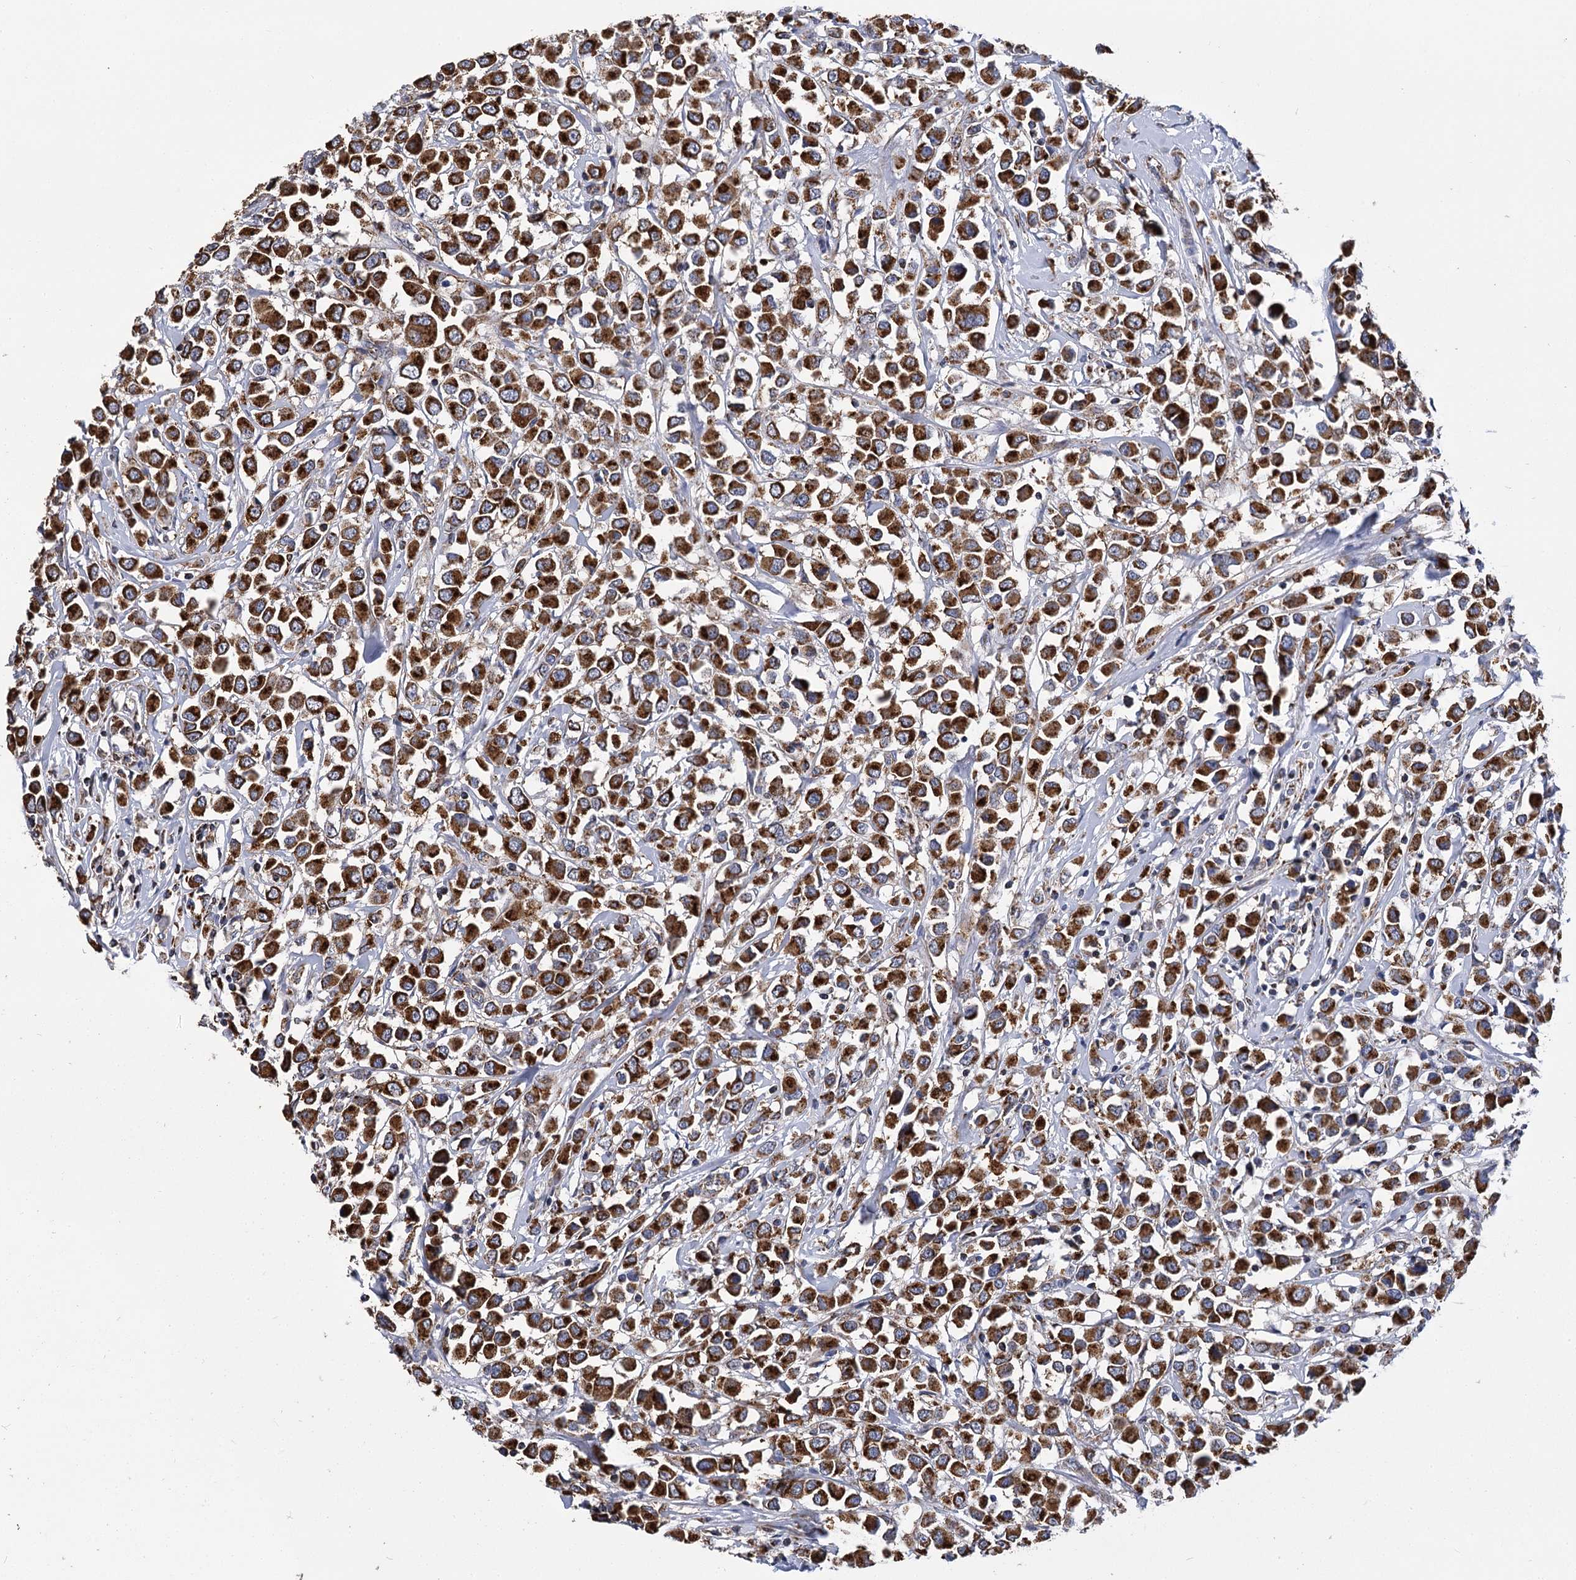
{"staining": {"intensity": "strong", "quantity": ">75%", "location": "cytoplasmic/membranous"}, "tissue": "breast cancer", "cell_type": "Tumor cells", "image_type": "cancer", "snomed": [{"axis": "morphology", "description": "Duct carcinoma"}, {"axis": "topography", "description": "Breast"}], "caption": "Tumor cells reveal high levels of strong cytoplasmic/membranous positivity in approximately >75% of cells in breast cancer. The staining was performed using DAB, with brown indicating positive protein expression. Nuclei are stained blue with hematoxylin.", "gene": "CCDC73", "patient": {"sex": "female", "age": 61}}